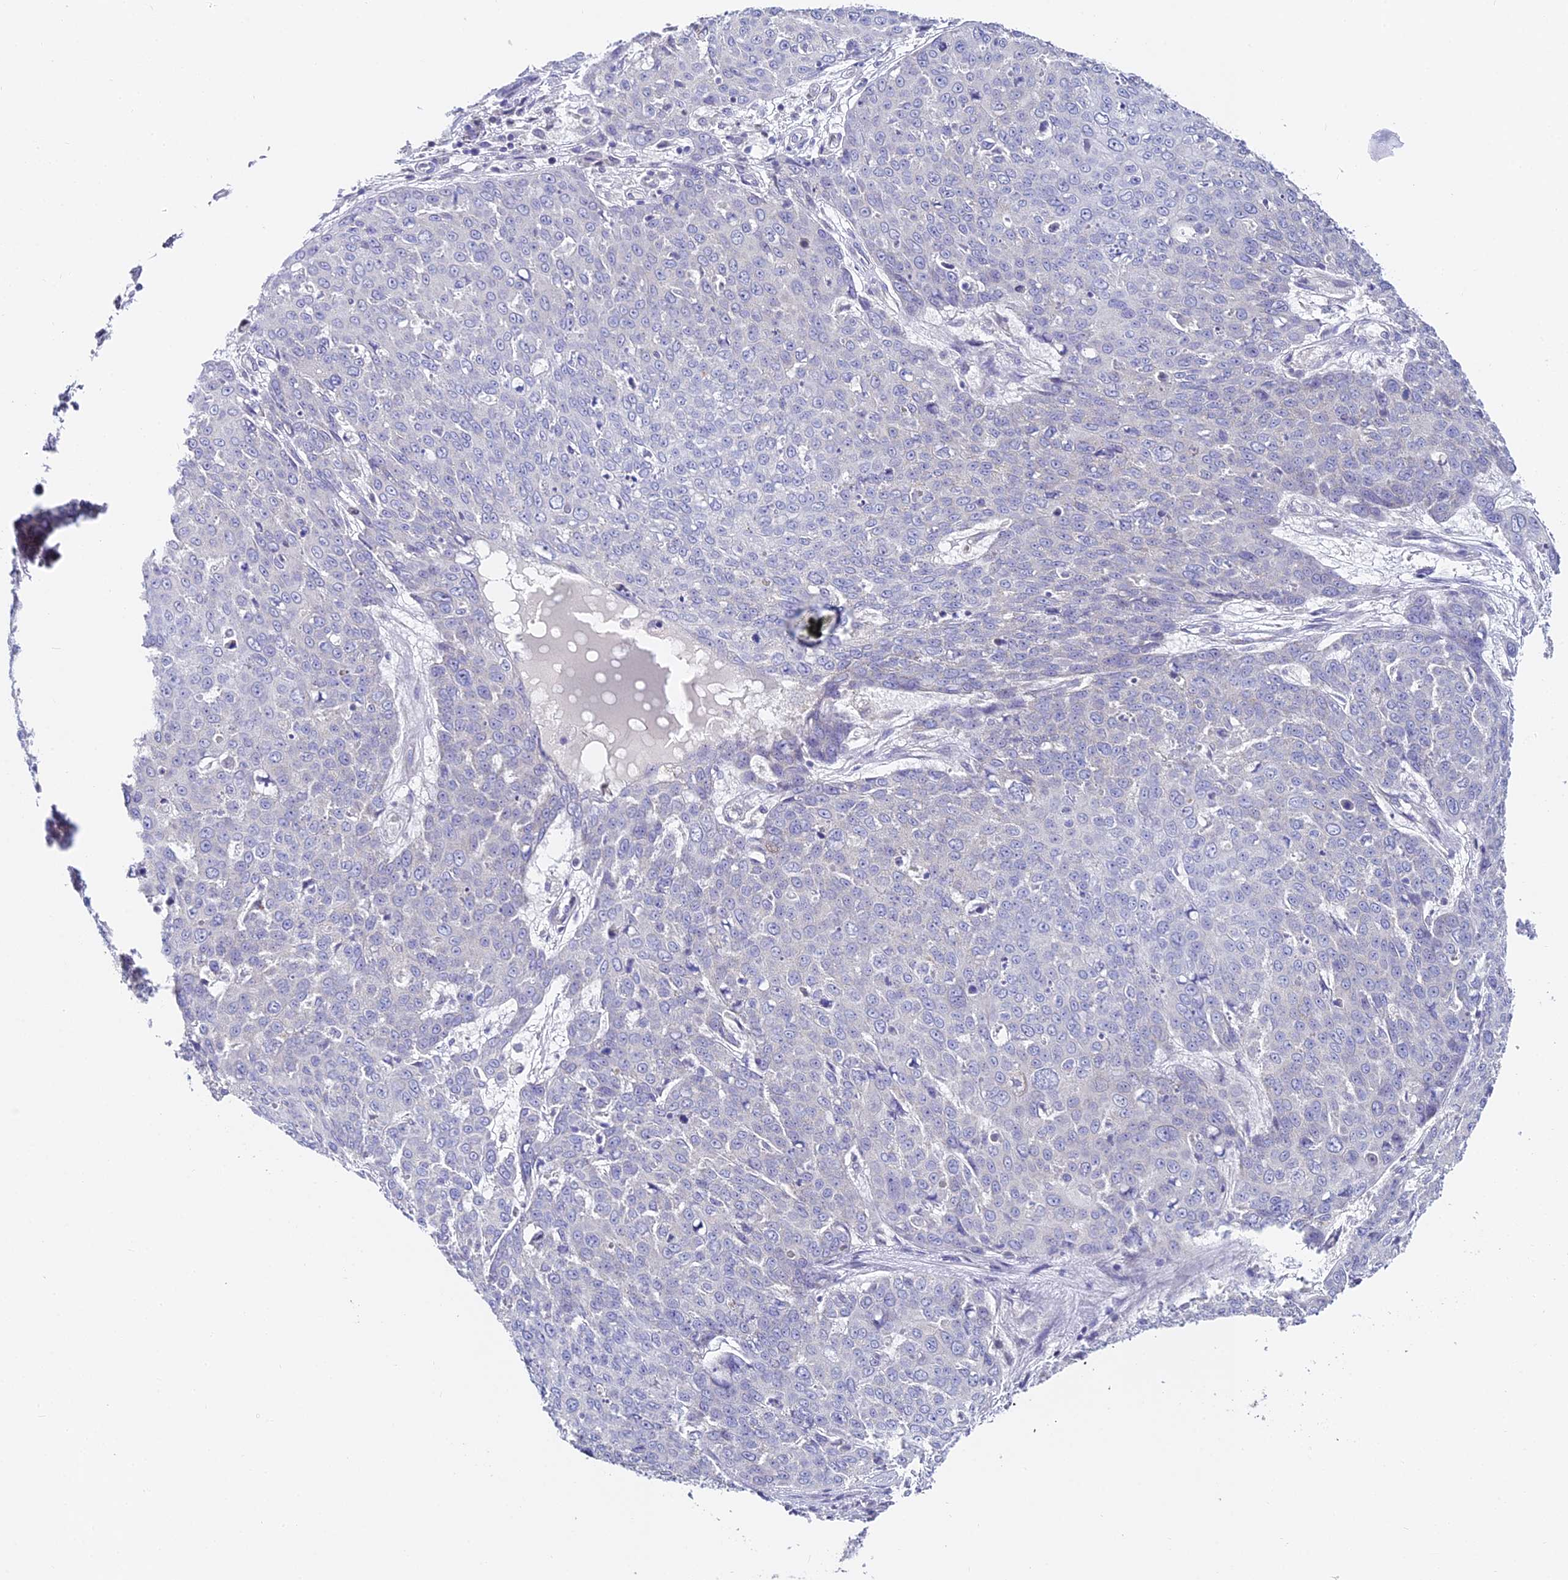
{"staining": {"intensity": "negative", "quantity": "none", "location": "none"}, "tissue": "skin cancer", "cell_type": "Tumor cells", "image_type": "cancer", "snomed": [{"axis": "morphology", "description": "Squamous cell carcinoma, NOS"}, {"axis": "topography", "description": "Skin"}], "caption": "There is no significant positivity in tumor cells of squamous cell carcinoma (skin). (DAB immunohistochemistry (IHC), high magnification).", "gene": "SERP1", "patient": {"sex": "male", "age": 71}}